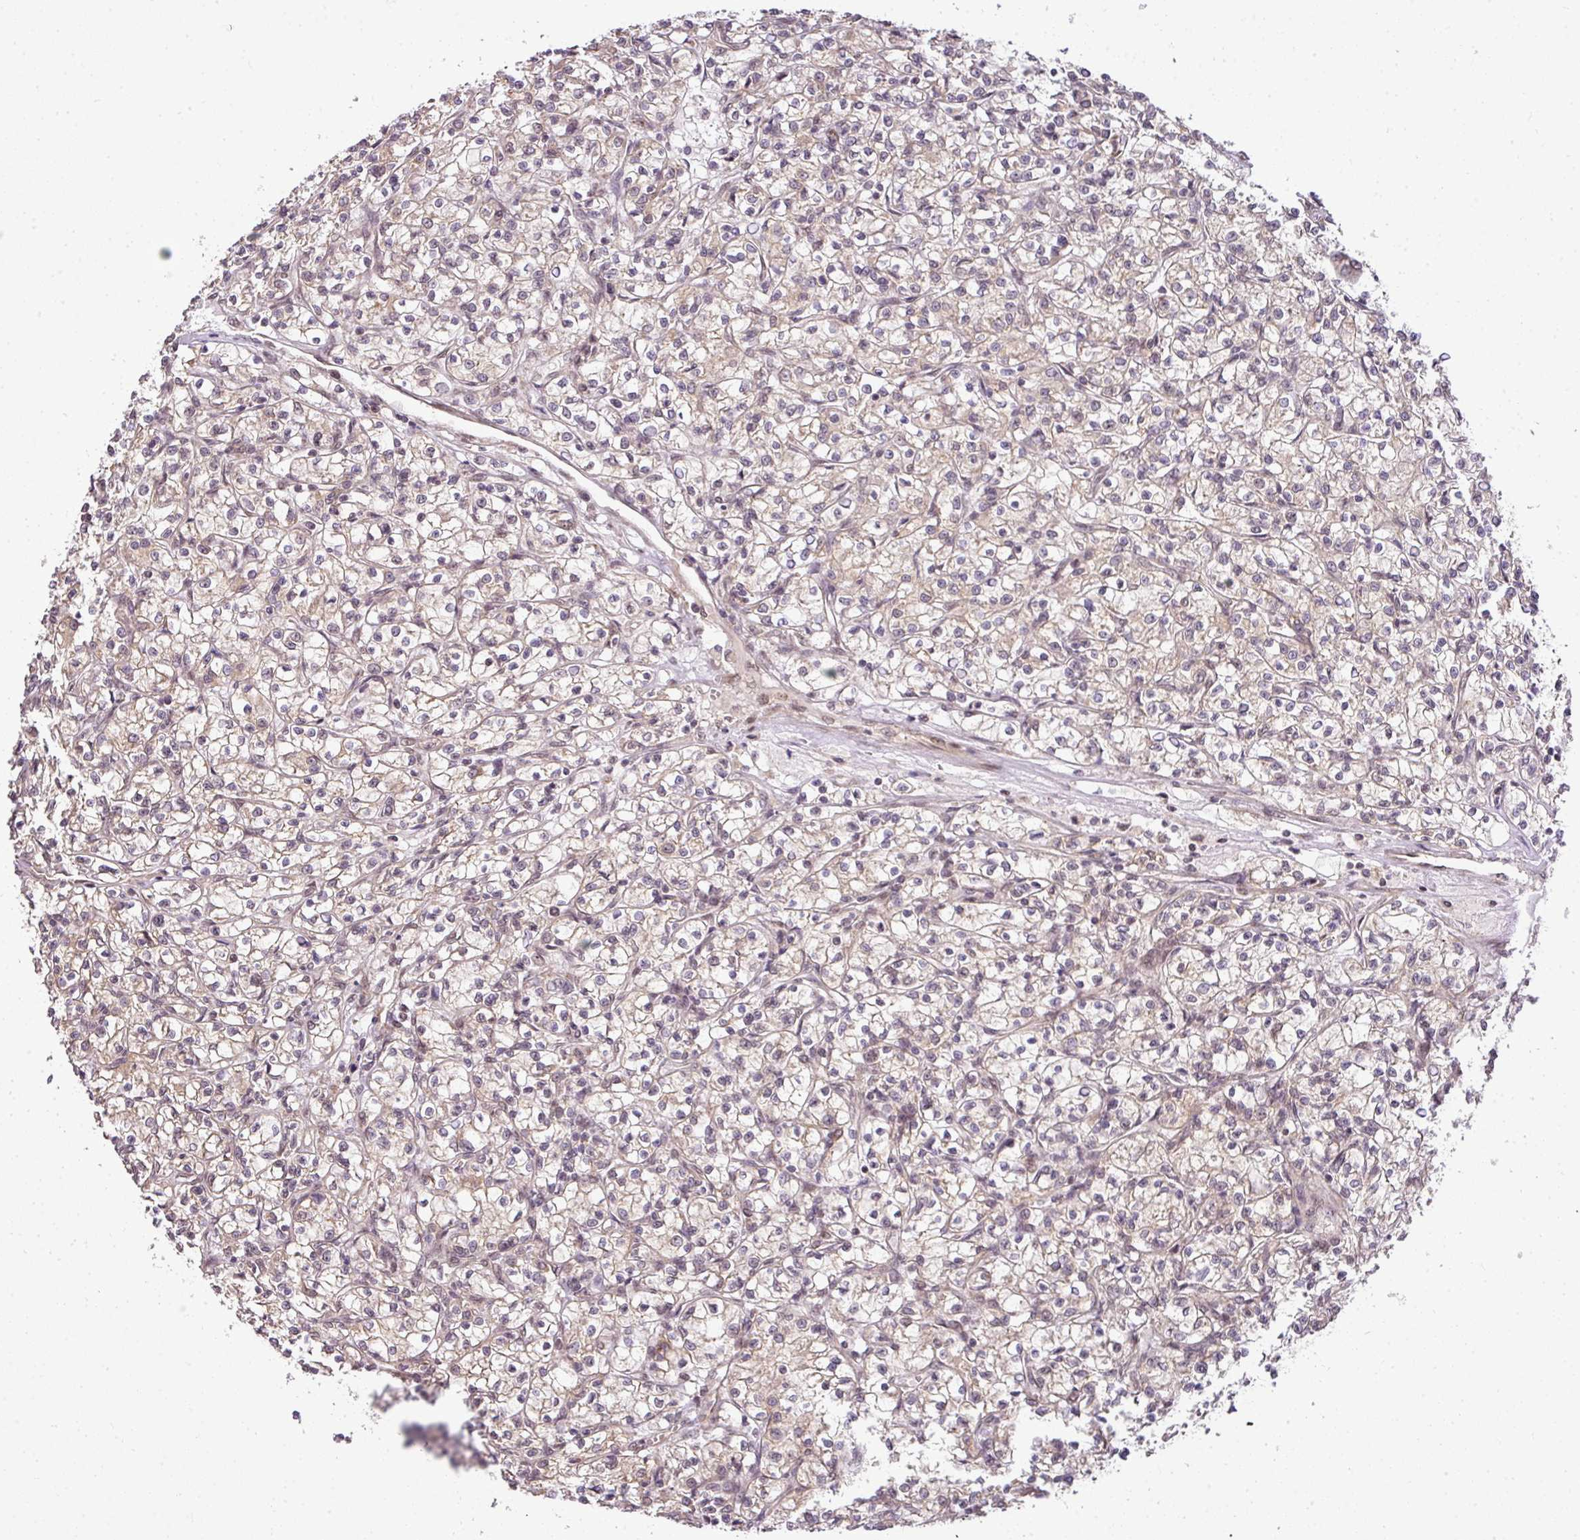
{"staining": {"intensity": "weak", "quantity": "25%-75%", "location": "cytoplasmic/membranous"}, "tissue": "renal cancer", "cell_type": "Tumor cells", "image_type": "cancer", "snomed": [{"axis": "morphology", "description": "Adenocarcinoma, NOS"}, {"axis": "topography", "description": "Kidney"}], "caption": "High-power microscopy captured an immunohistochemistry (IHC) photomicrograph of renal cancer, revealing weak cytoplasmic/membranous staining in about 25%-75% of tumor cells.", "gene": "C1orf226", "patient": {"sex": "female", "age": 59}}